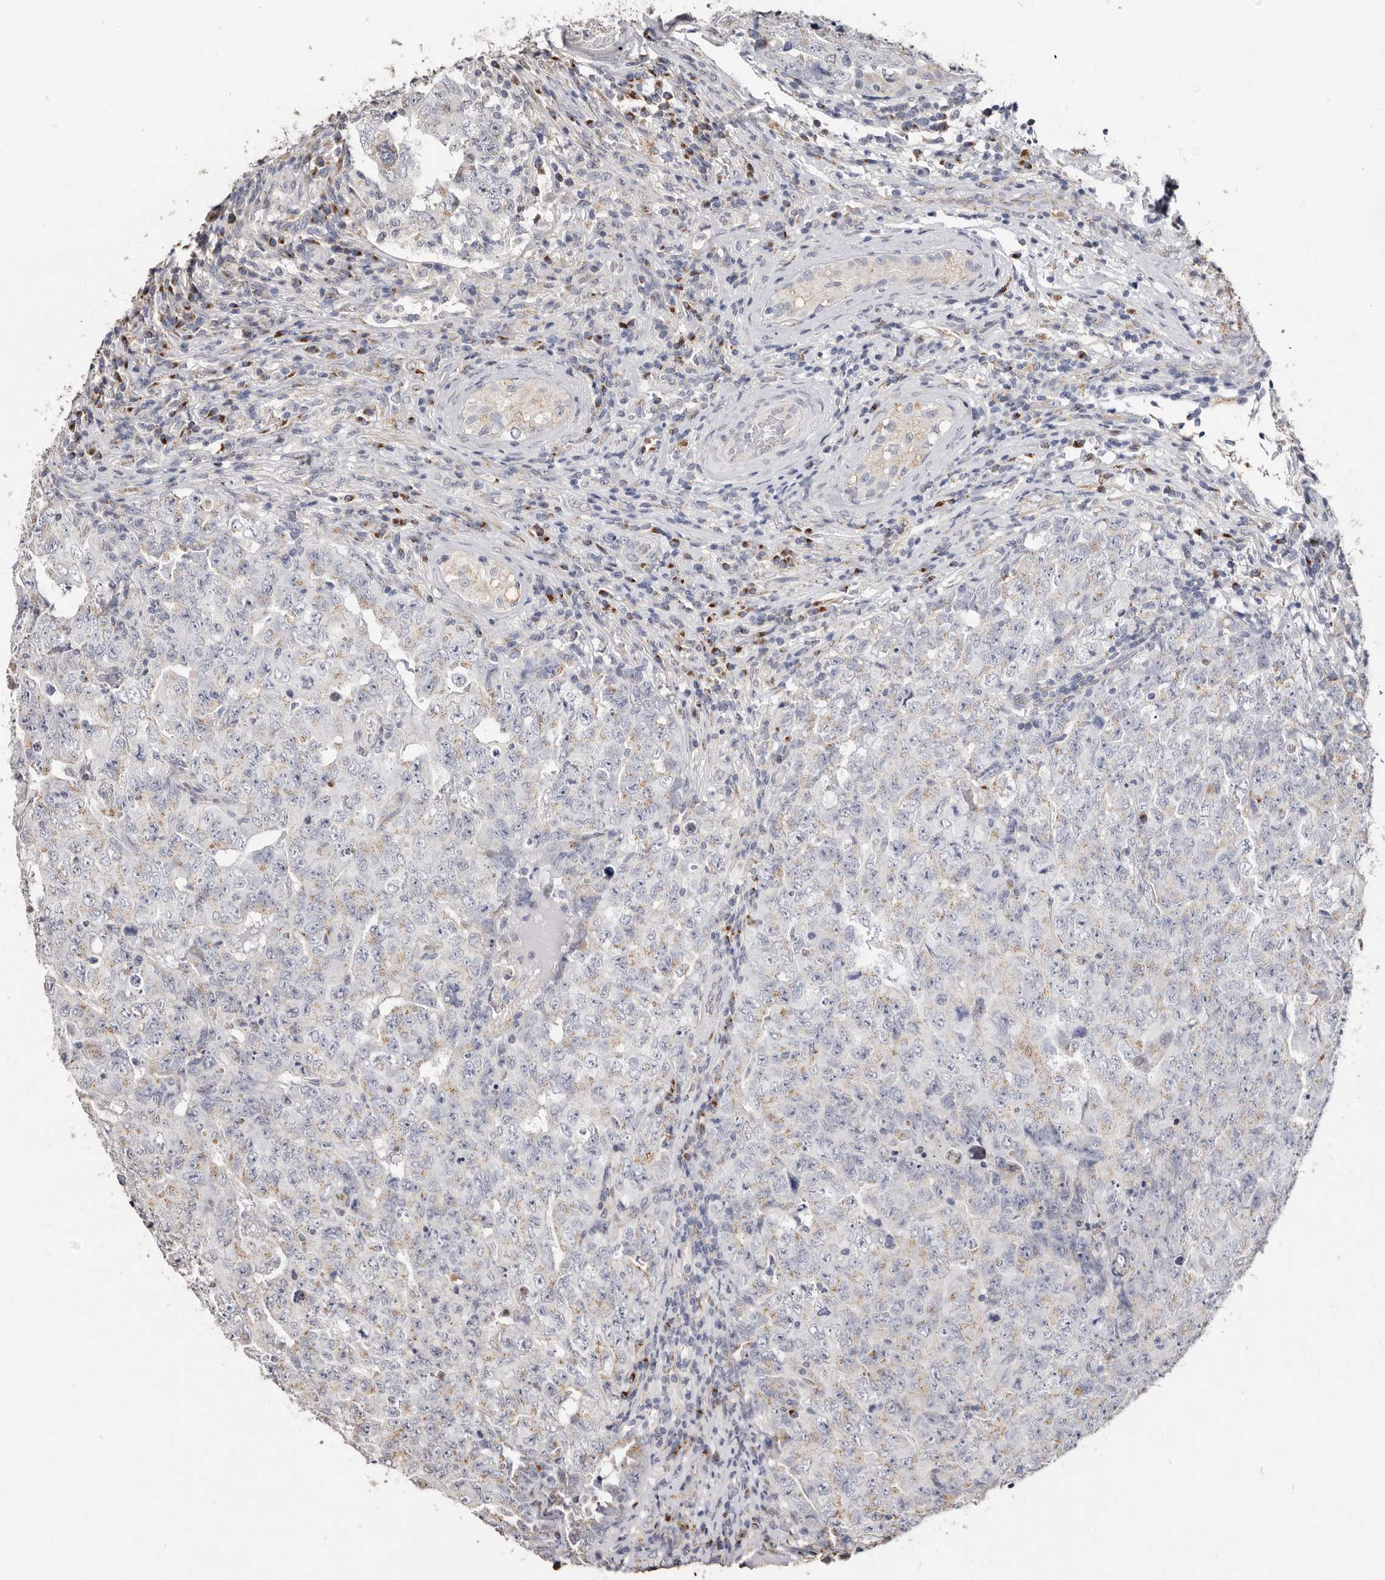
{"staining": {"intensity": "weak", "quantity": "25%-75%", "location": "cytoplasmic/membranous"}, "tissue": "testis cancer", "cell_type": "Tumor cells", "image_type": "cancer", "snomed": [{"axis": "morphology", "description": "Carcinoma, Embryonal, NOS"}, {"axis": "topography", "description": "Testis"}], "caption": "Brown immunohistochemical staining in human testis embryonal carcinoma shows weak cytoplasmic/membranous expression in about 25%-75% of tumor cells. The protein of interest is stained brown, and the nuclei are stained in blue (DAB IHC with brightfield microscopy, high magnification).", "gene": "LGALS7B", "patient": {"sex": "male", "age": 26}}